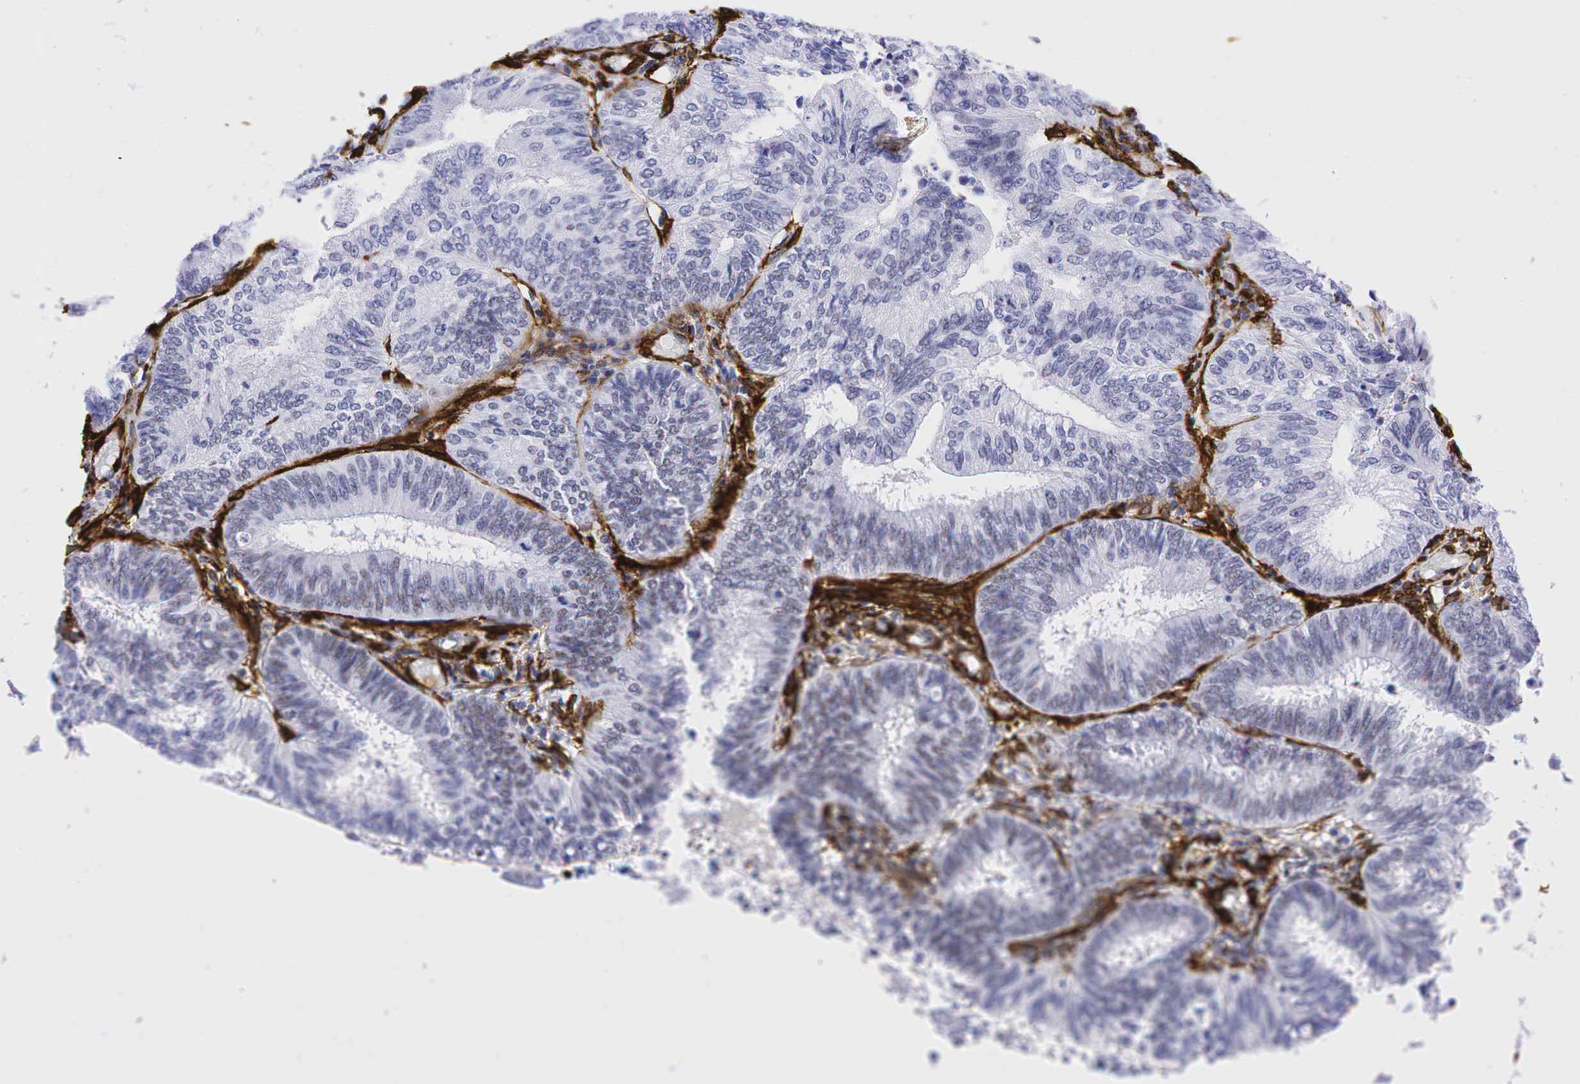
{"staining": {"intensity": "weak", "quantity": "<25%", "location": "nuclear"}, "tissue": "endometrial cancer", "cell_type": "Tumor cells", "image_type": "cancer", "snomed": [{"axis": "morphology", "description": "Adenocarcinoma, NOS"}, {"axis": "topography", "description": "Endometrium"}], "caption": "Image shows no significant protein expression in tumor cells of endometrial cancer.", "gene": "ACTA2", "patient": {"sex": "female", "age": 55}}